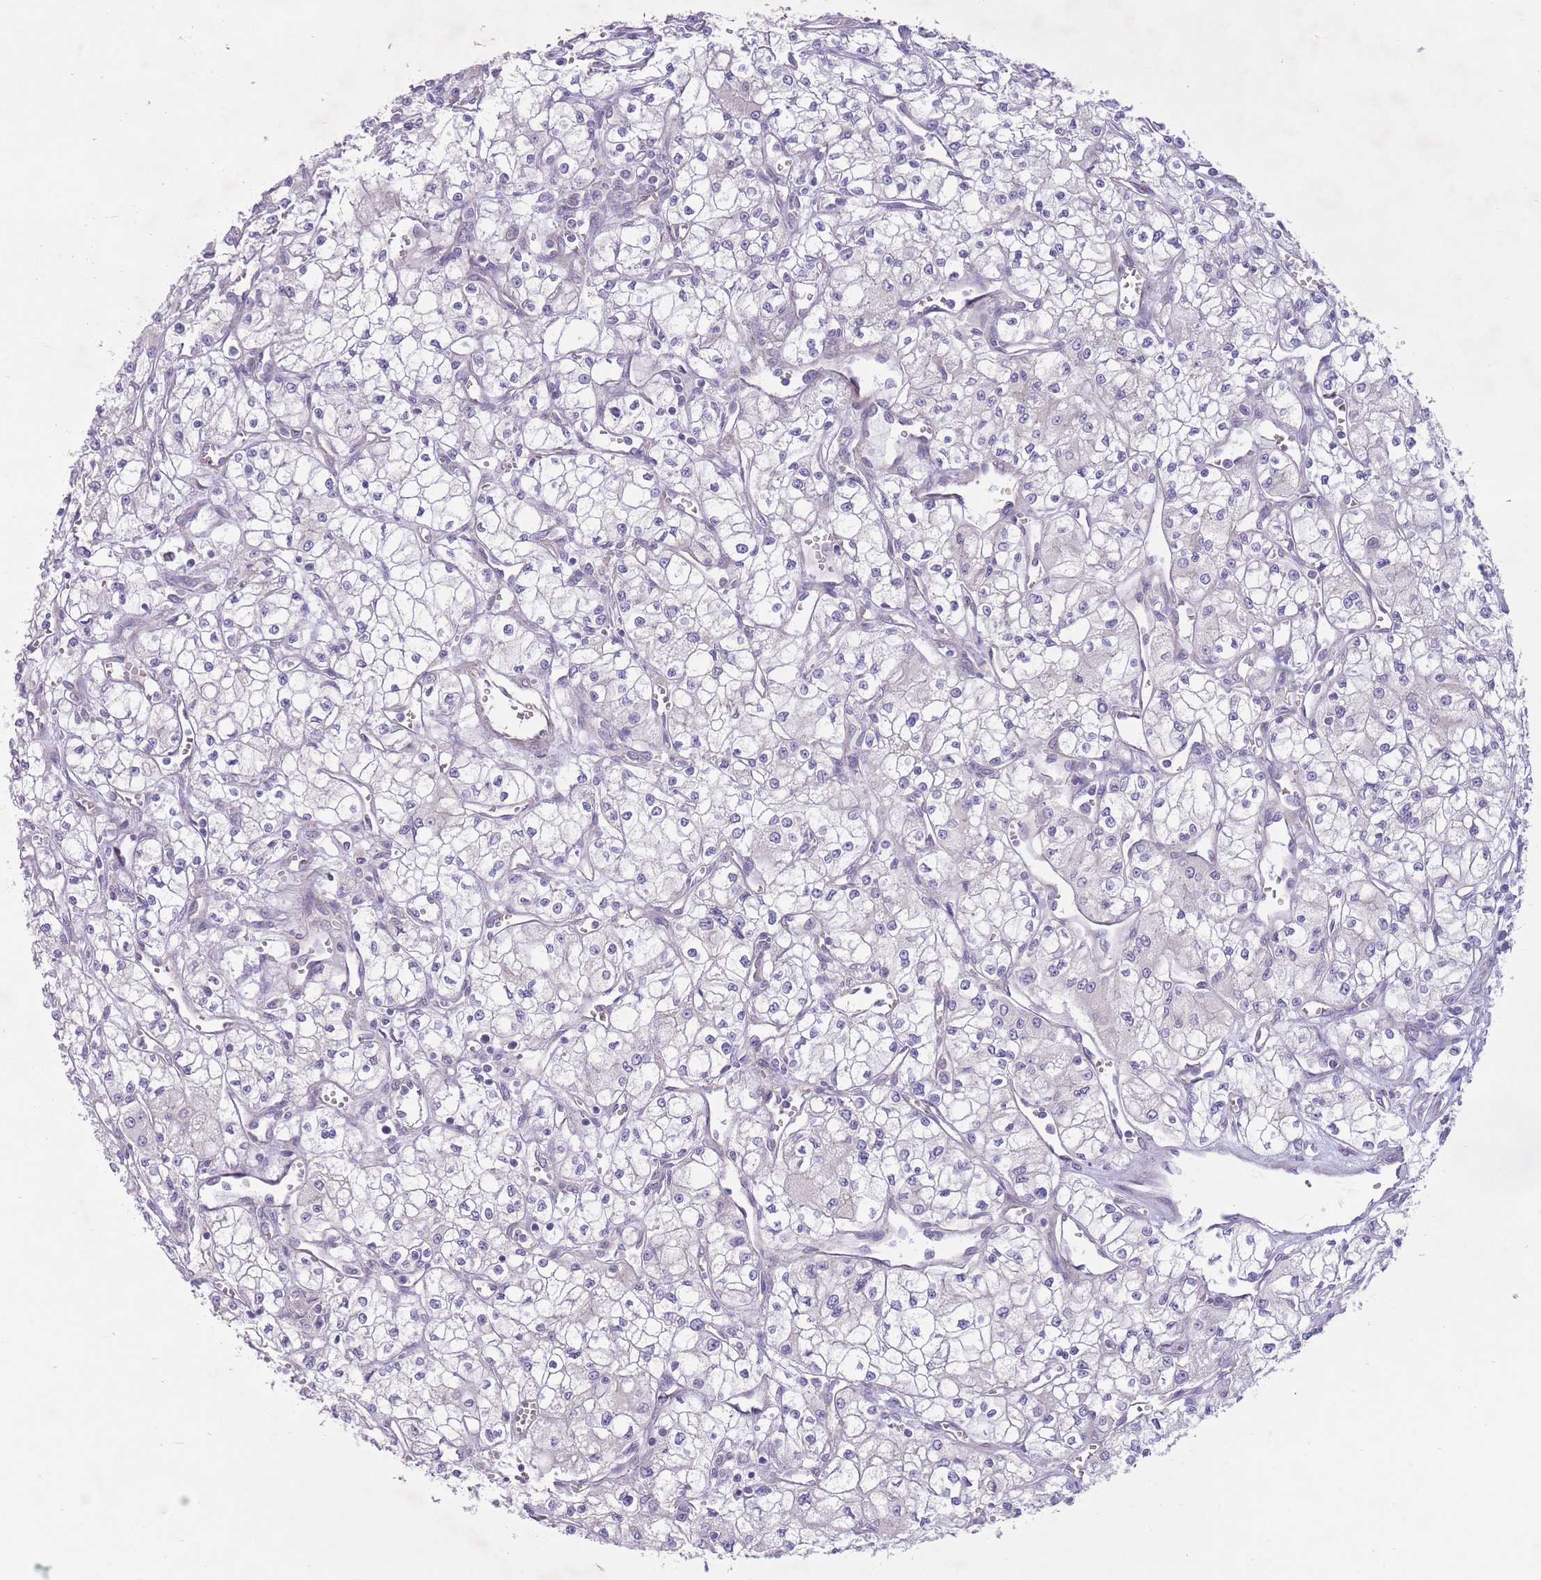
{"staining": {"intensity": "negative", "quantity": "none", "location": "none"}, "tissue": "renal cancer", "cell_type": "Tumor cells", "image_type": "cancer", "snomed": [{"axis": "morphology", "description": "Adenocarcinoma, NOS"}, {"axis": "topography", "description": "Kidney"}], "caption": "Immunohistochemical staining of renal adenocarcinoma shows no significant staining in tumor cells.", "gene": "PNPLA5", "patient": {"sex": "male", "age": 59}}